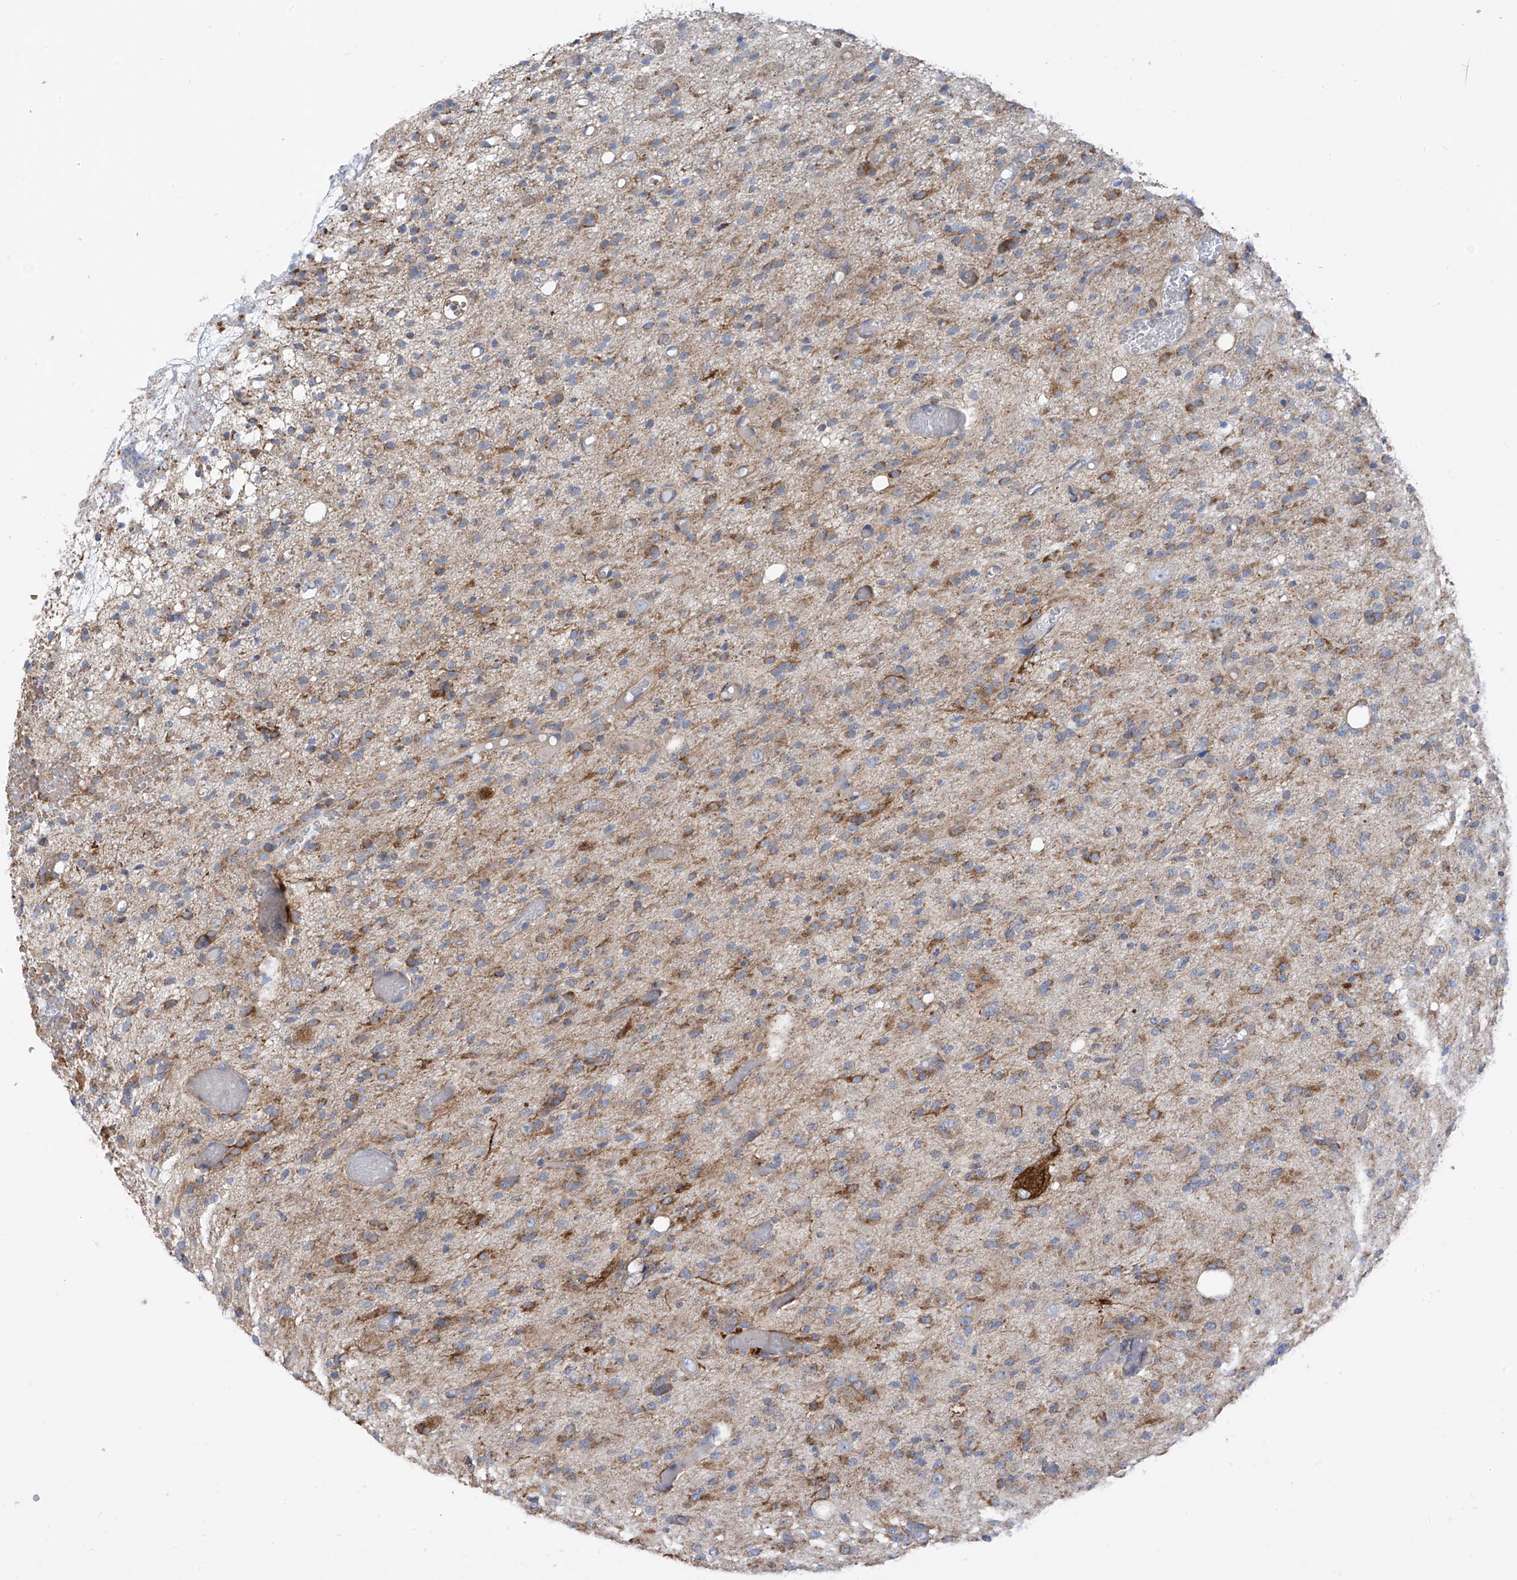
{"staining": {"intensity": "moderate", "quantity": "<25%", "location": "cytoplasmic/membranous"}, "tissue": "glioma", "cell_type": "Tumor cells", "image_type": "cancer", "snomed": [{"axis": "morphology", "description": "Glioma, malignant, High grade"}, {"axis": "topography", "description": "Brain"}], "caption": "Glioma stained with DAB (3,3'-diaminobenzidine) IHC reveals low levels of moderate cytoplasmic/membranous positivity in about <25% of tumor cells.", "gene": "EOMES", "patient": {"sex": "female", "age": 59}}